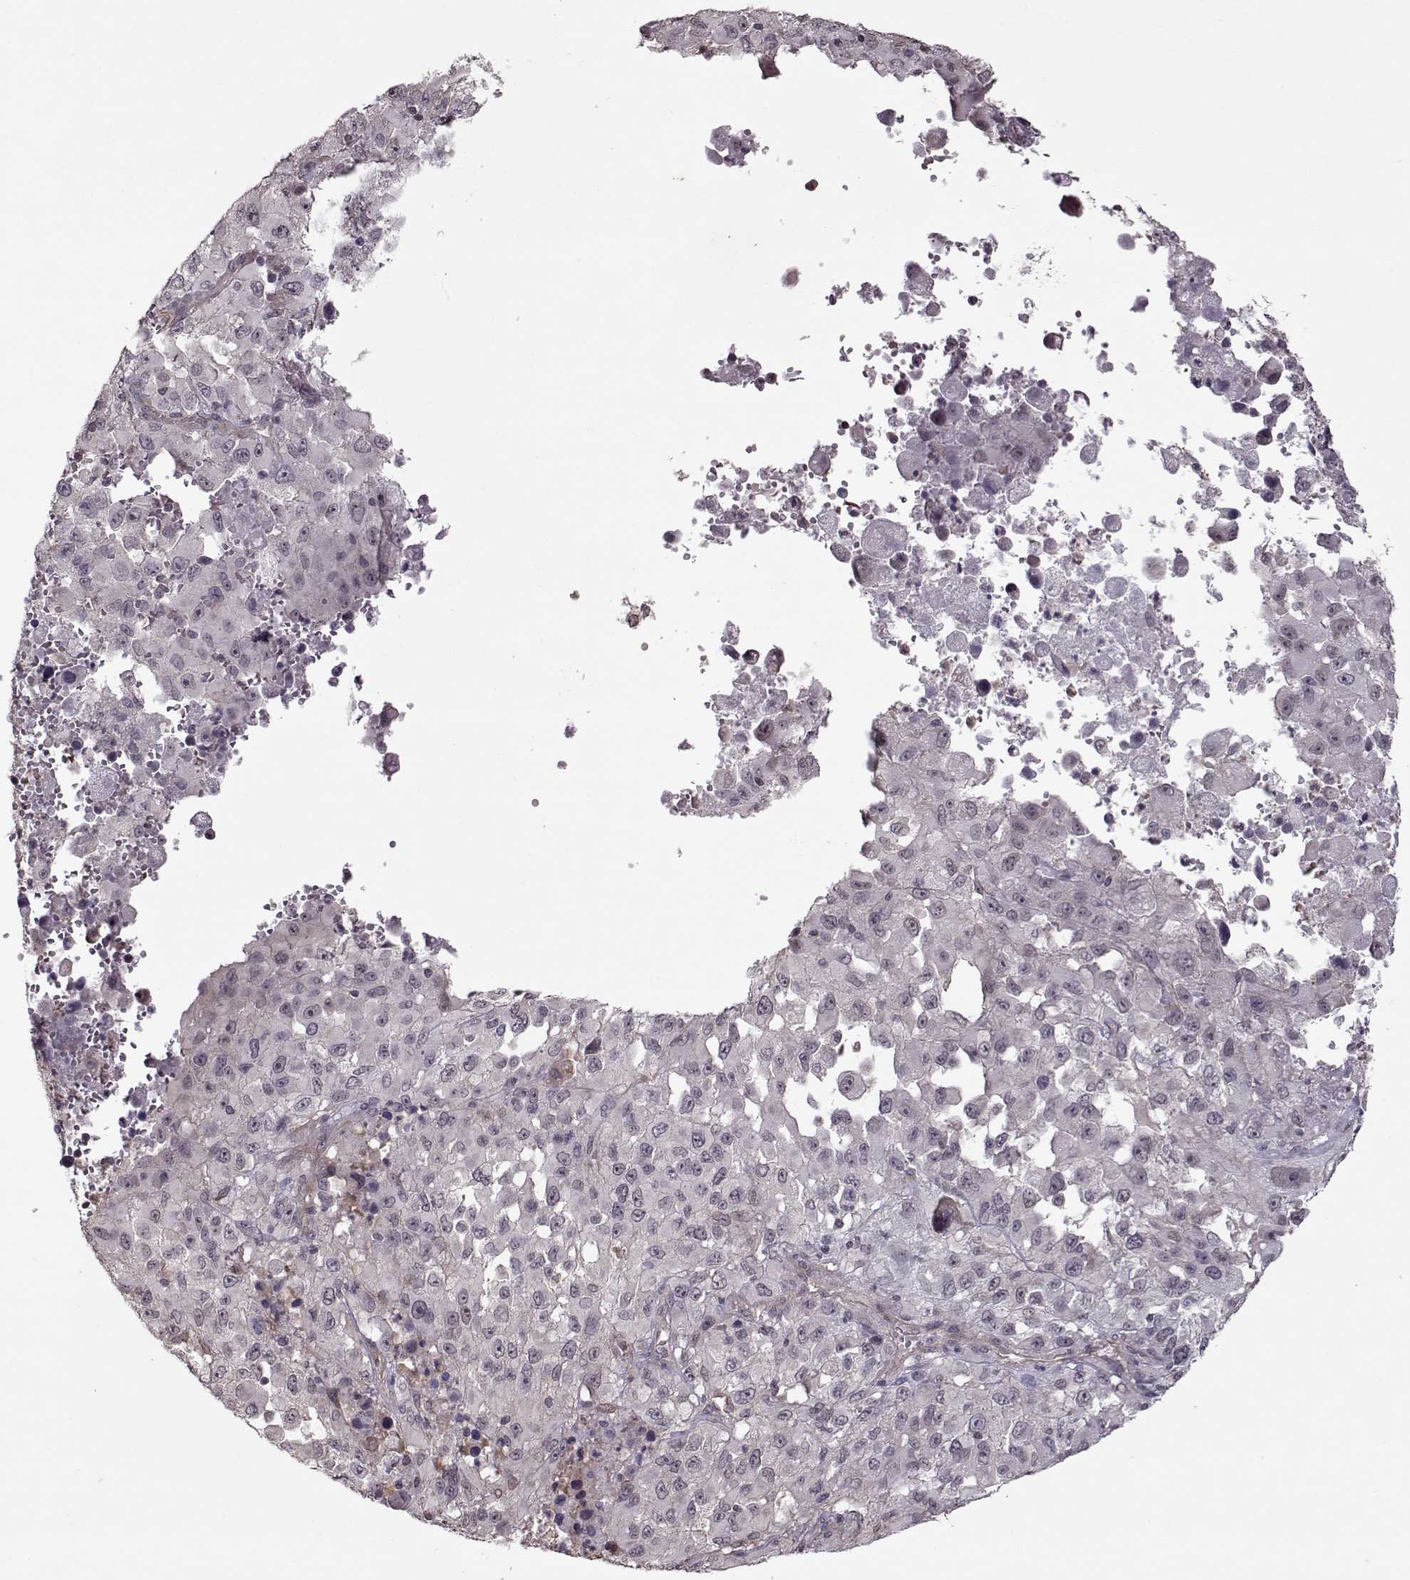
{"staining": {"intensity": "negative", "quantity": "none", "location": "none"}, "tissue": "melanoma", "cell_type": "Tumor cells", "image_type": "cancer", "snomed": [{"axis": "morphology", "description": "Malignant melanoma, Metastatic site"}, {"axis": "topography", "description": "Soft tissue"}], "caption": "Tumor cells are negative for brown protein staining in melanoma.", "gene": "KRT9", "patient": {"sex": "male", "age": 50}}